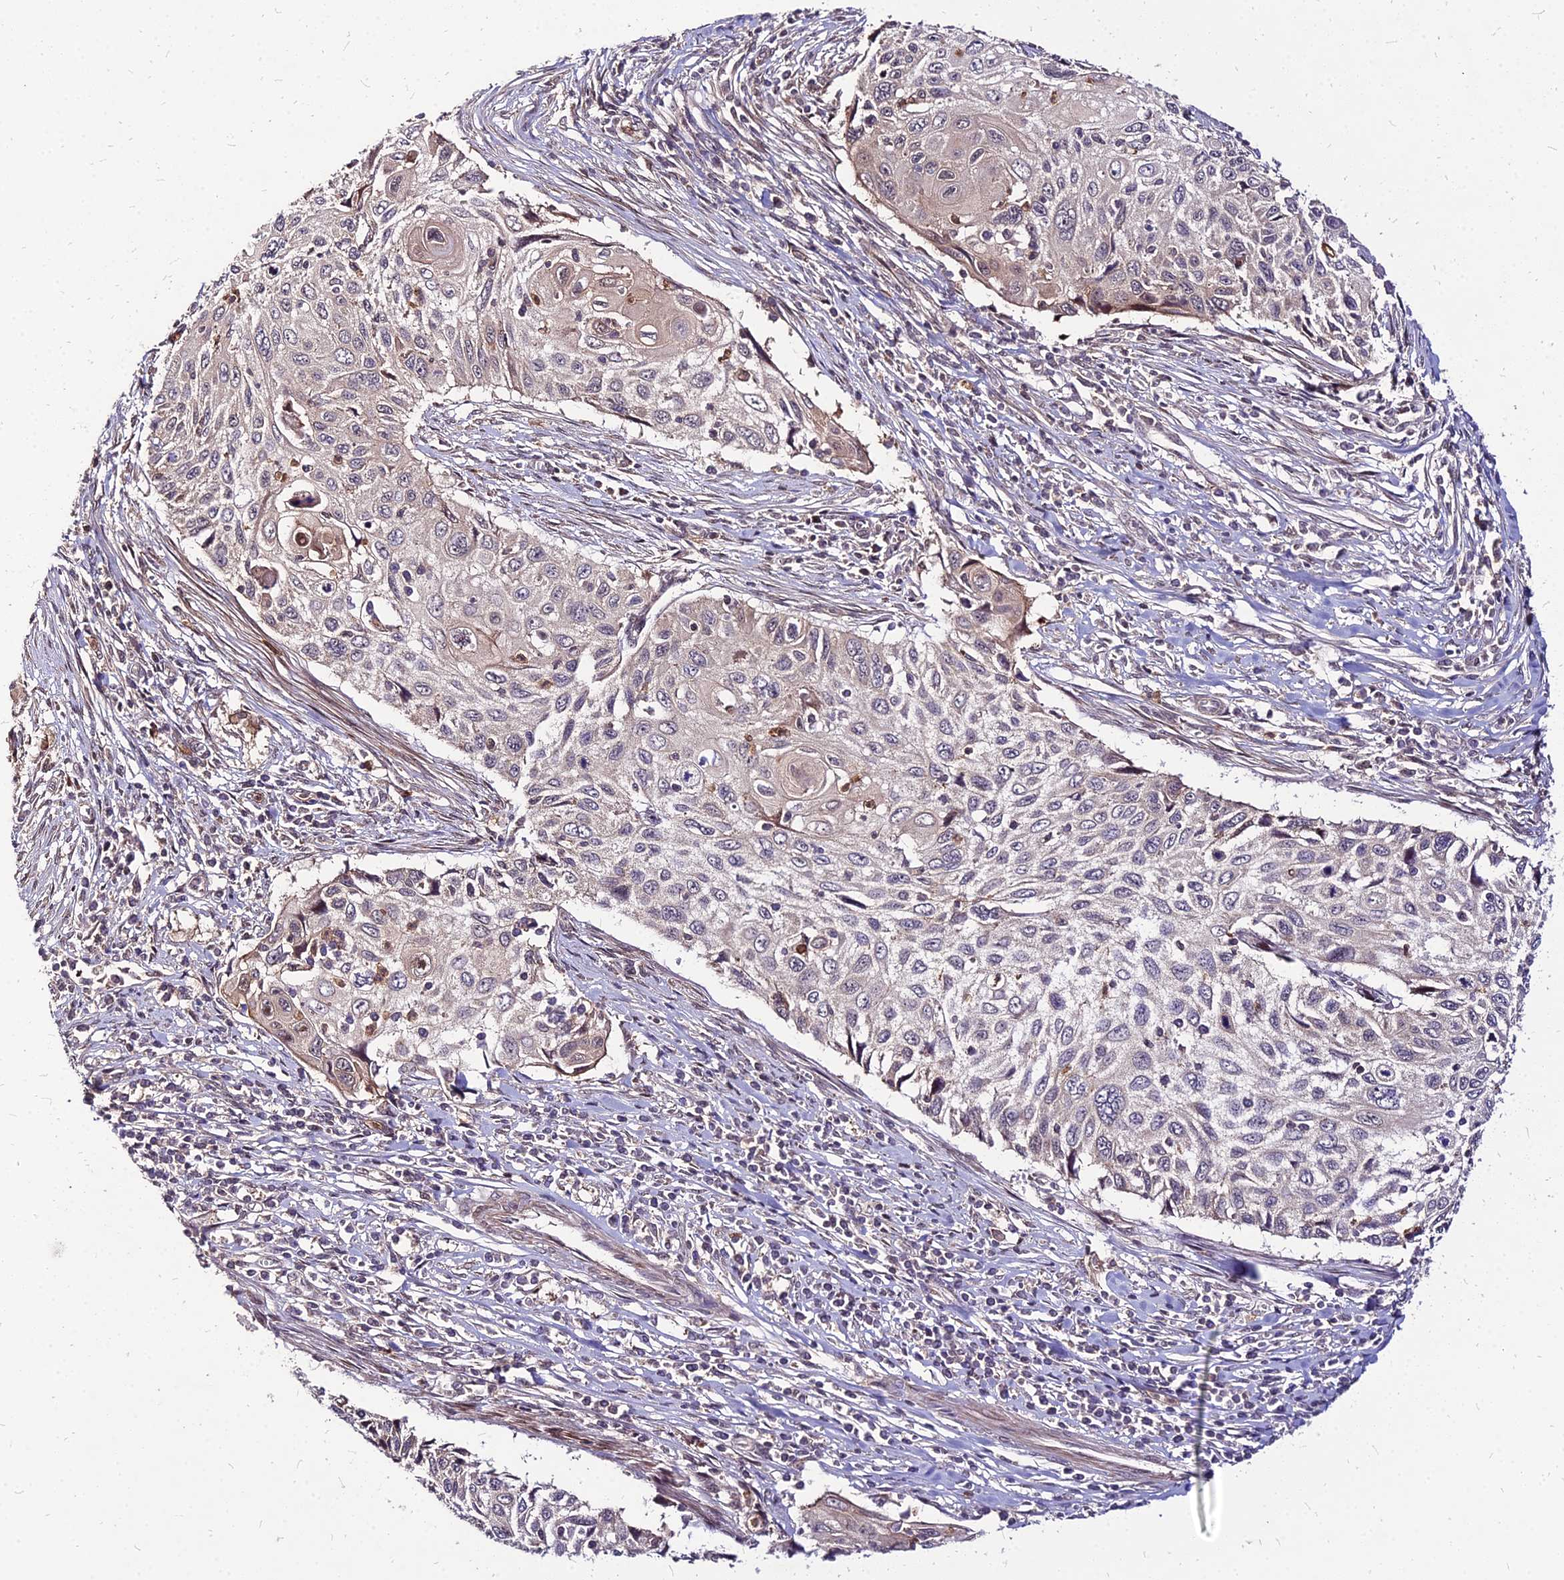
{"staining": {"intensity": "weak", "quantity": "<25%", "location": "nuclear"}, "tissue": "cervical cancer", "cell_type": "Tumor cells", "image_type": "cancer", "snomed": [{"axis": "morphology", "description": "Squamous cell carcinoma, NOS"}, {"axis": "topography", "description": "Cervix"}], "caption": "Histopathology image shows no significant protein expression in tumor cells of cervical squamous cell carcinoma. (Stains: DAB immunohistochemistry with hematoxylin counter stain, Microscopy: brightfield microscopy at high magnification).", "gene": "APBA3", "patient": {"sex": "female", "age": 70}}